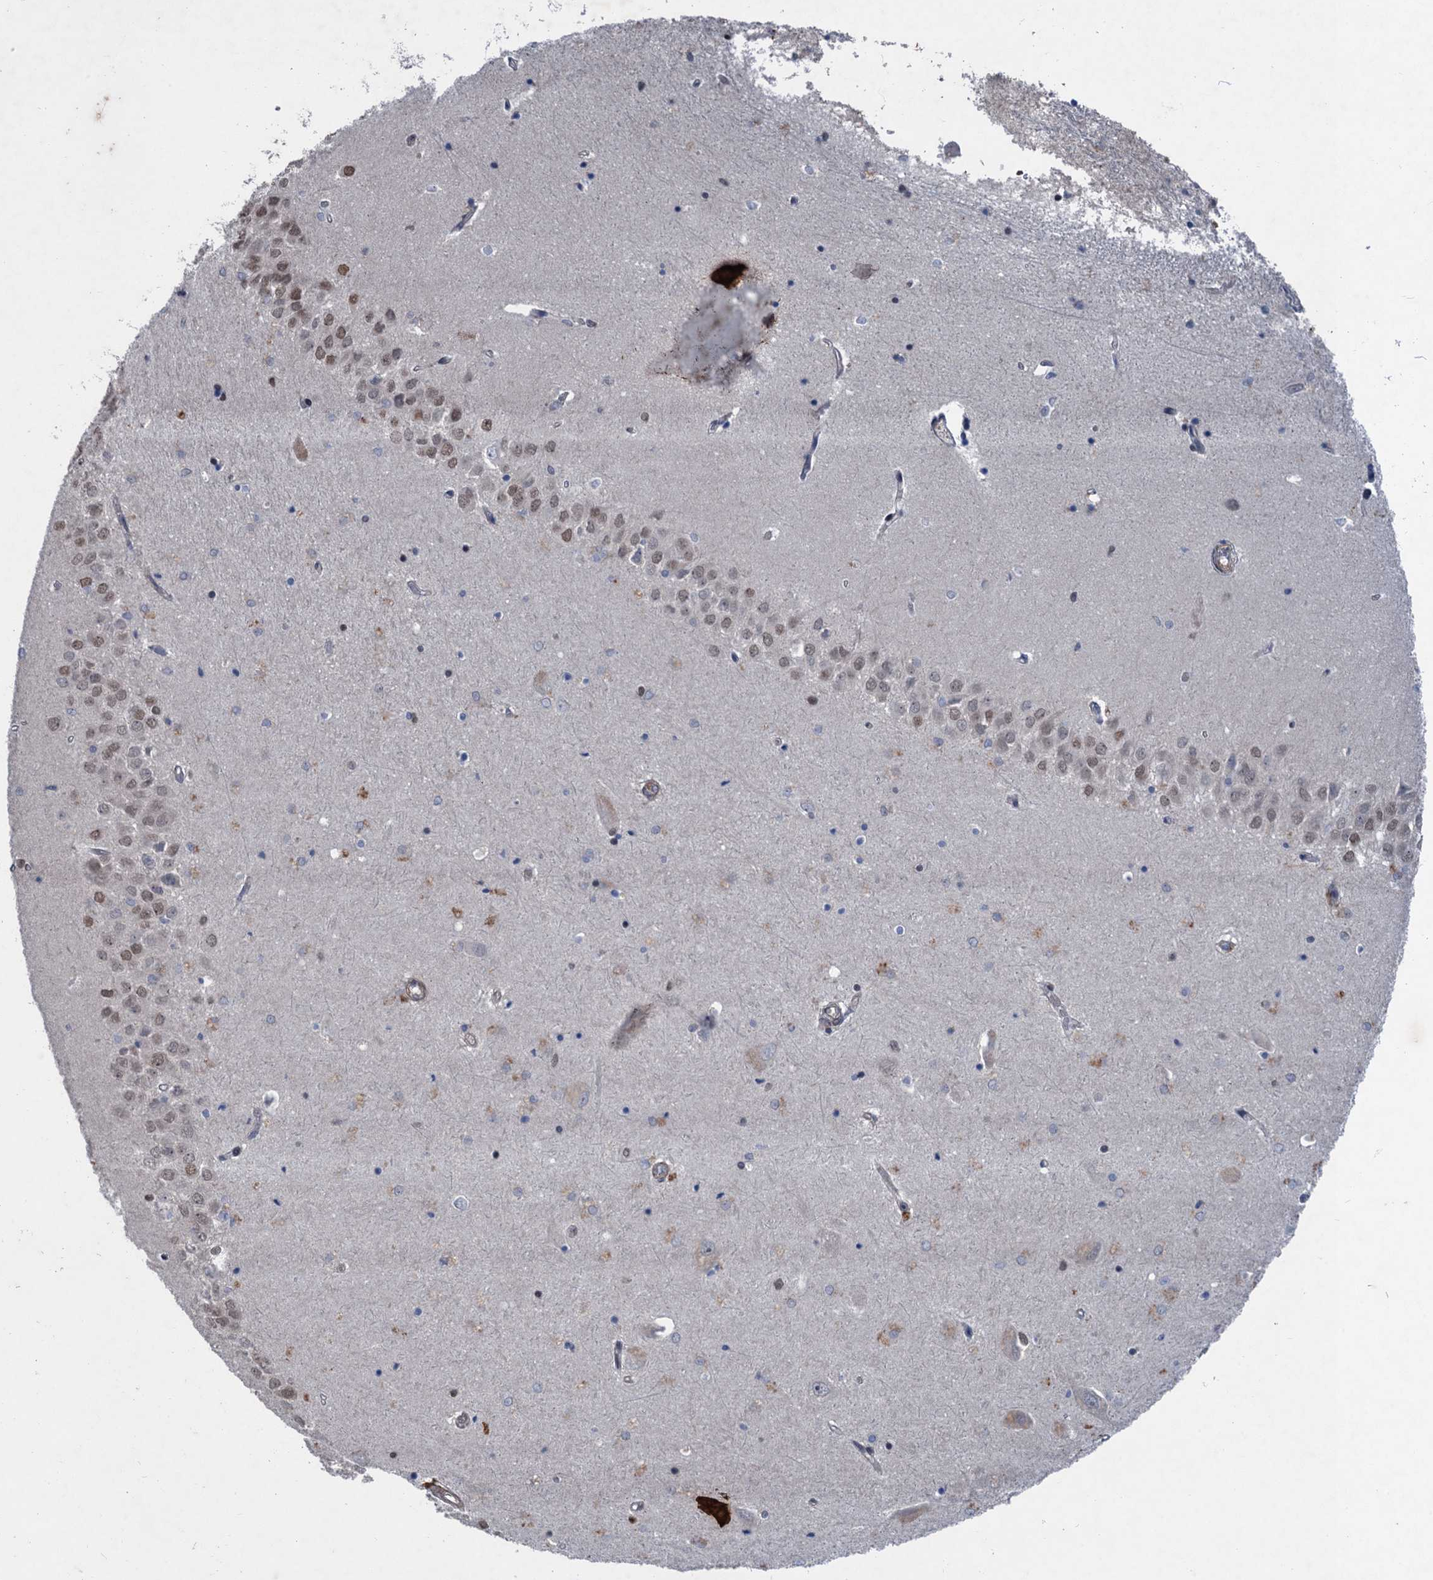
{"staining": {"intensity": "negative", "quantity": "none", "location": "none"}, "tissue": "hippocampus", "cell_type": "Glial cells", "image_type": "normal", "snomed": [{"axis": "morphology", "description": "Normal tissue, NOS"}, {"axis": "topography", "description": "Hippocampus"}], "caption": "Micrograph shows no significant protein staining in glial cells of normal hippocampus. (IHC, brightfield microscopy, high magnification).", "gene": "TTC31", "patient": {"sex": "male", "age": 45}}